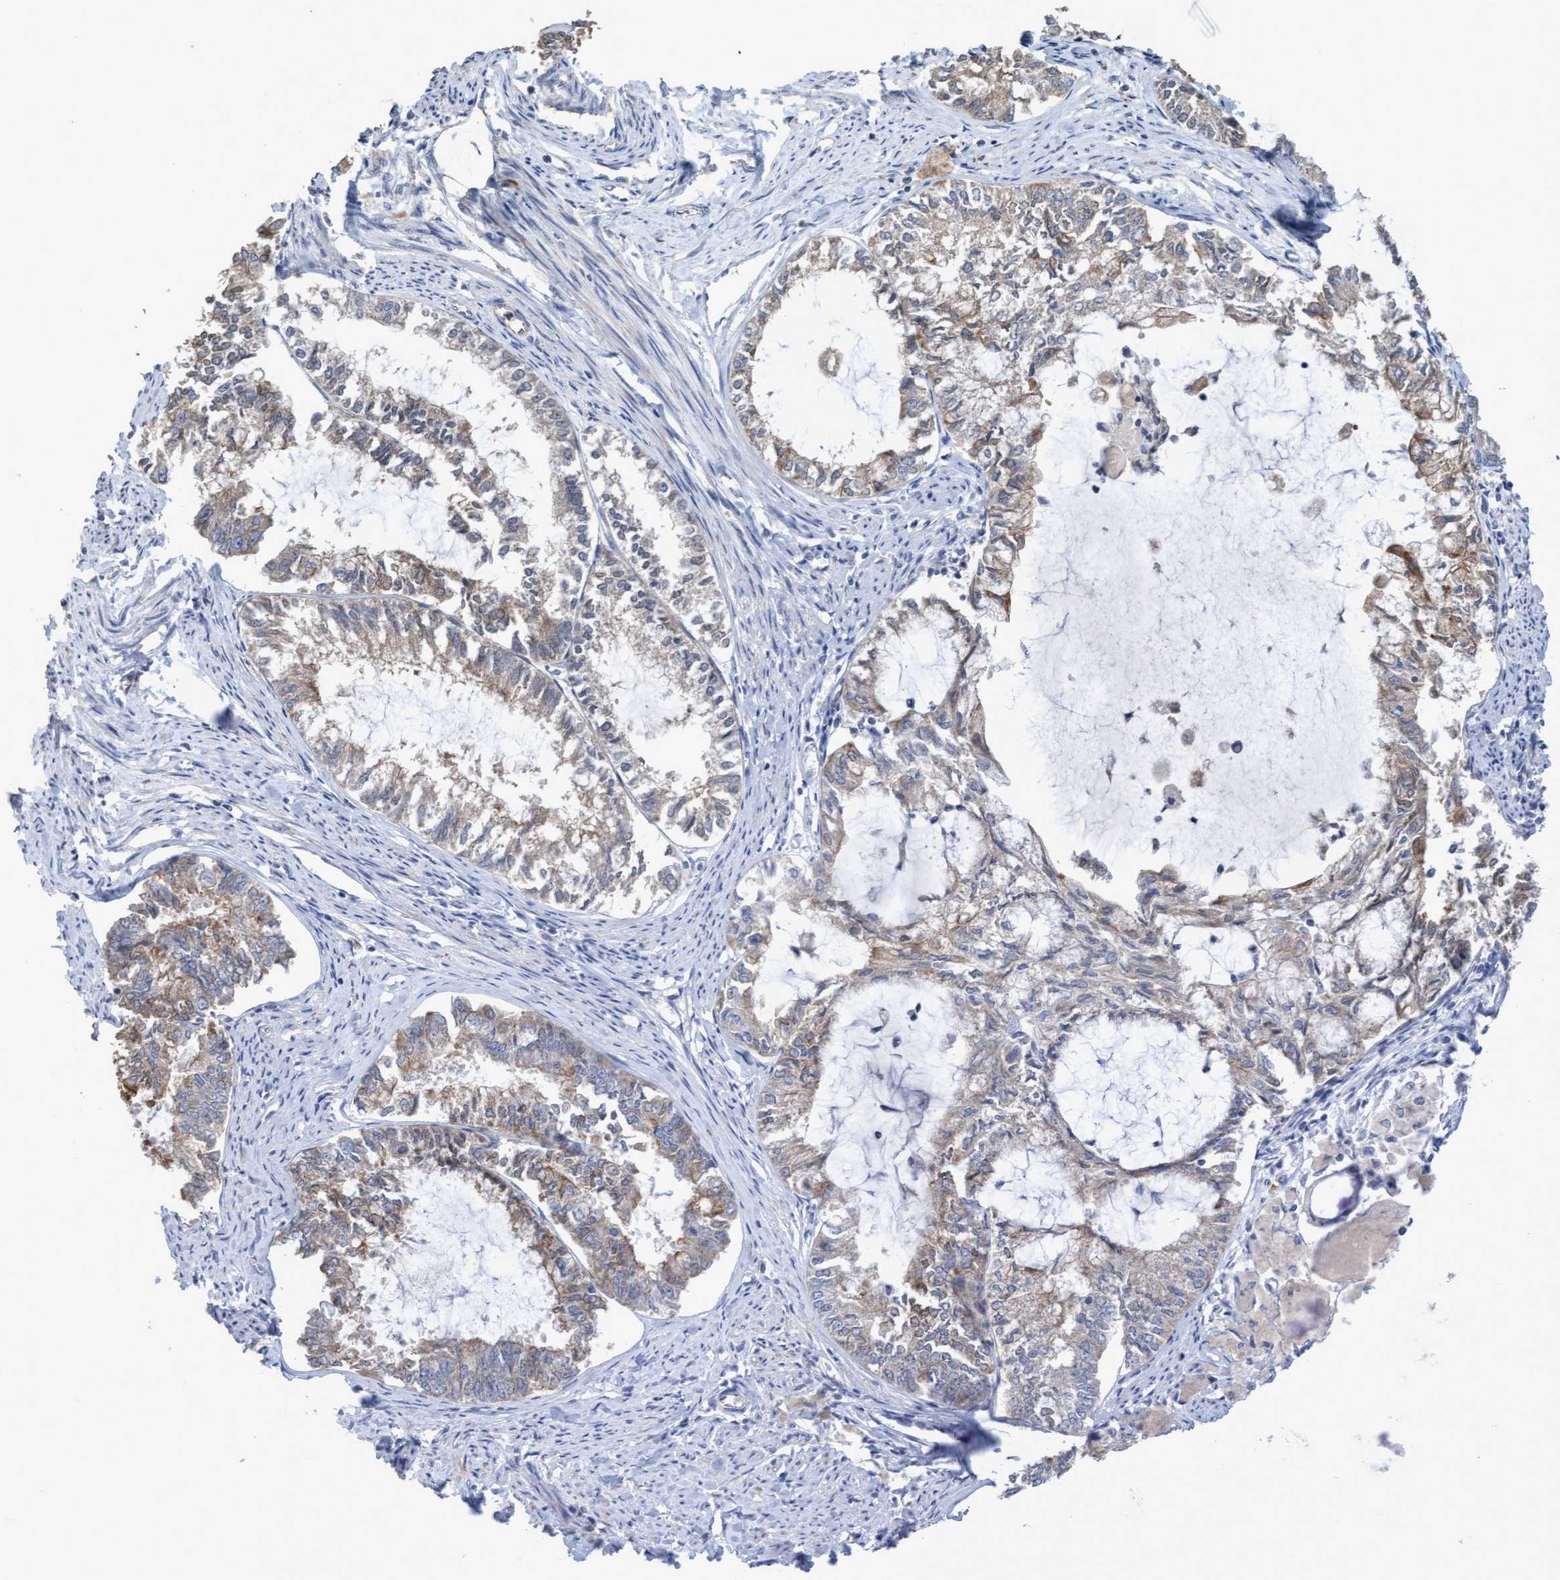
{"staining": {"intensity": "weak", "quantity": "25%-75%", "location": "cytoplasmic/membranous"}, "tissue": "endometrial cancer", "cell_type": "Tumor cells", "image_type": "cancer", "snomed": [{"axis": "morphology", "description": "Adenocarcinoma, NOS"}, {"axis": "topography", "description": "Endometrium"}], "caption": "A brown stain highlights weak cytoplasmic/membranous positivity of a protein in human adenocarcinoma (endometrial) tumor cells.", "gene": "KRT24", "patient": {"sex": "female", "age": 86}}